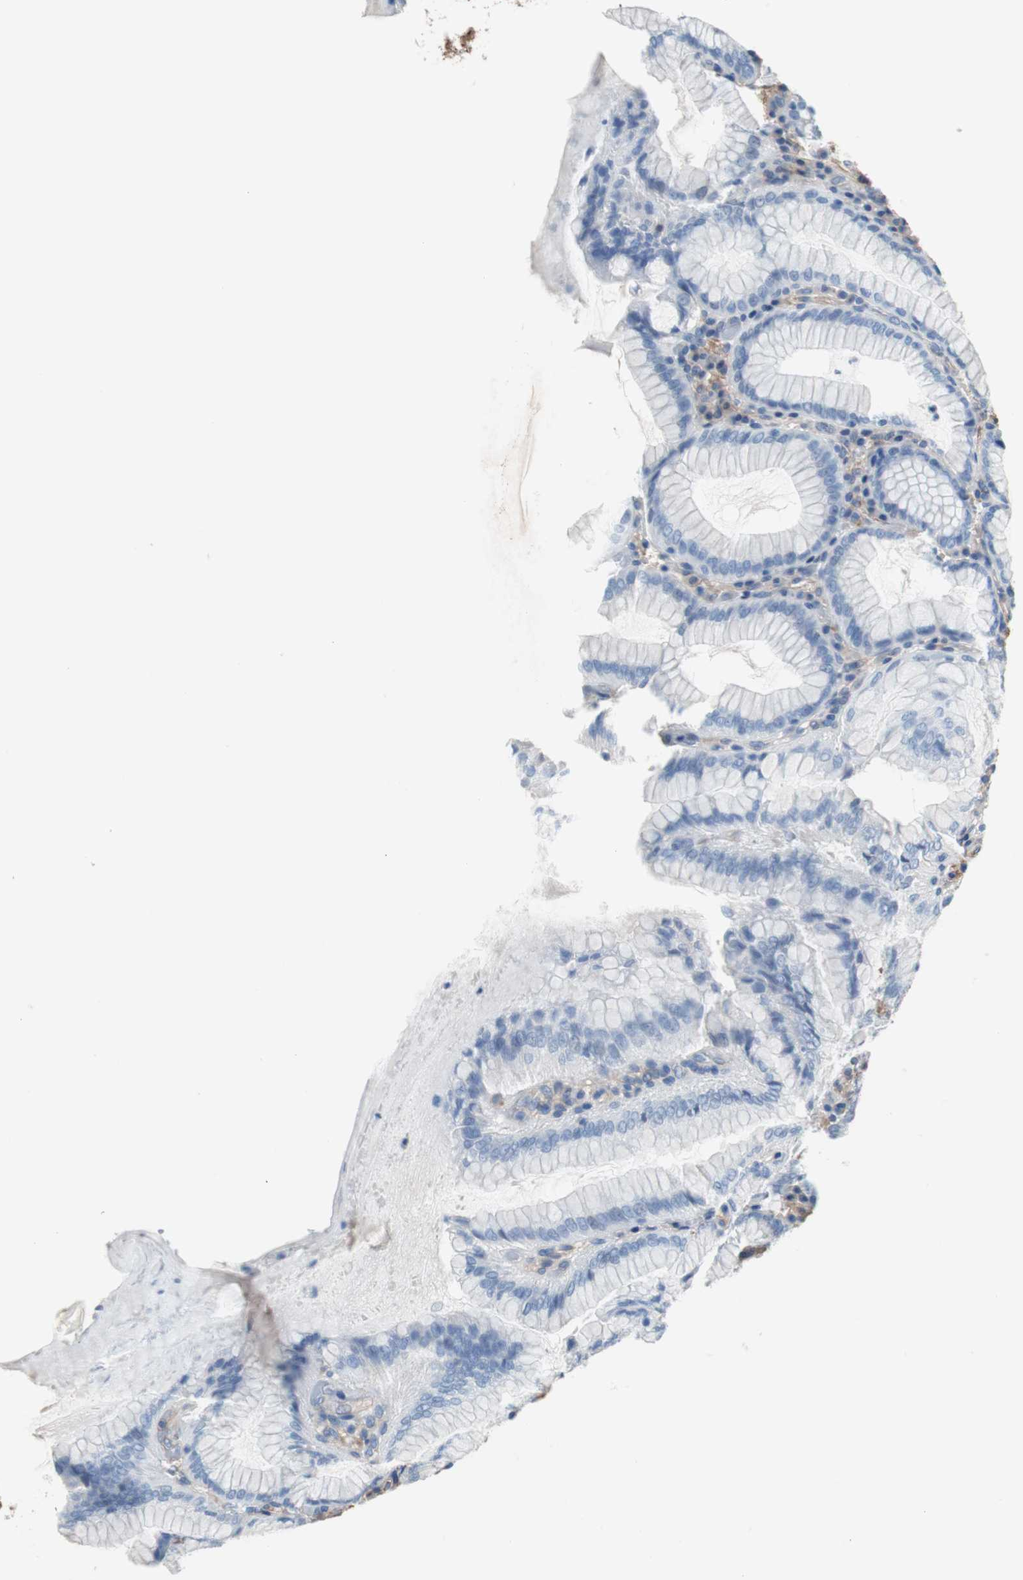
{"staining": {"intensity": "moderate", "quantity": "<25%", "location": "cytoplasmic/membranous"}, "tissue": "stomach", "cell_type": "Glandular cells", "image_type": "normal", "snomed": [{"axis": "morphology", "description": "Normal tissue, NOS"}, {"axis": "topography", "description": "Stomach, lower"}], "caption": "IHC photomicrograph of benign stomach: stomach stained using immunohistochemistry demonstrates low levels of moderate protein expression localized specifically in the cytoplasmic/membranous of glandular cells, appearing as a cytoplasmic/membranous brown color.", "gene": "CD81", "patient": {"sex": "female", "age": 76}}